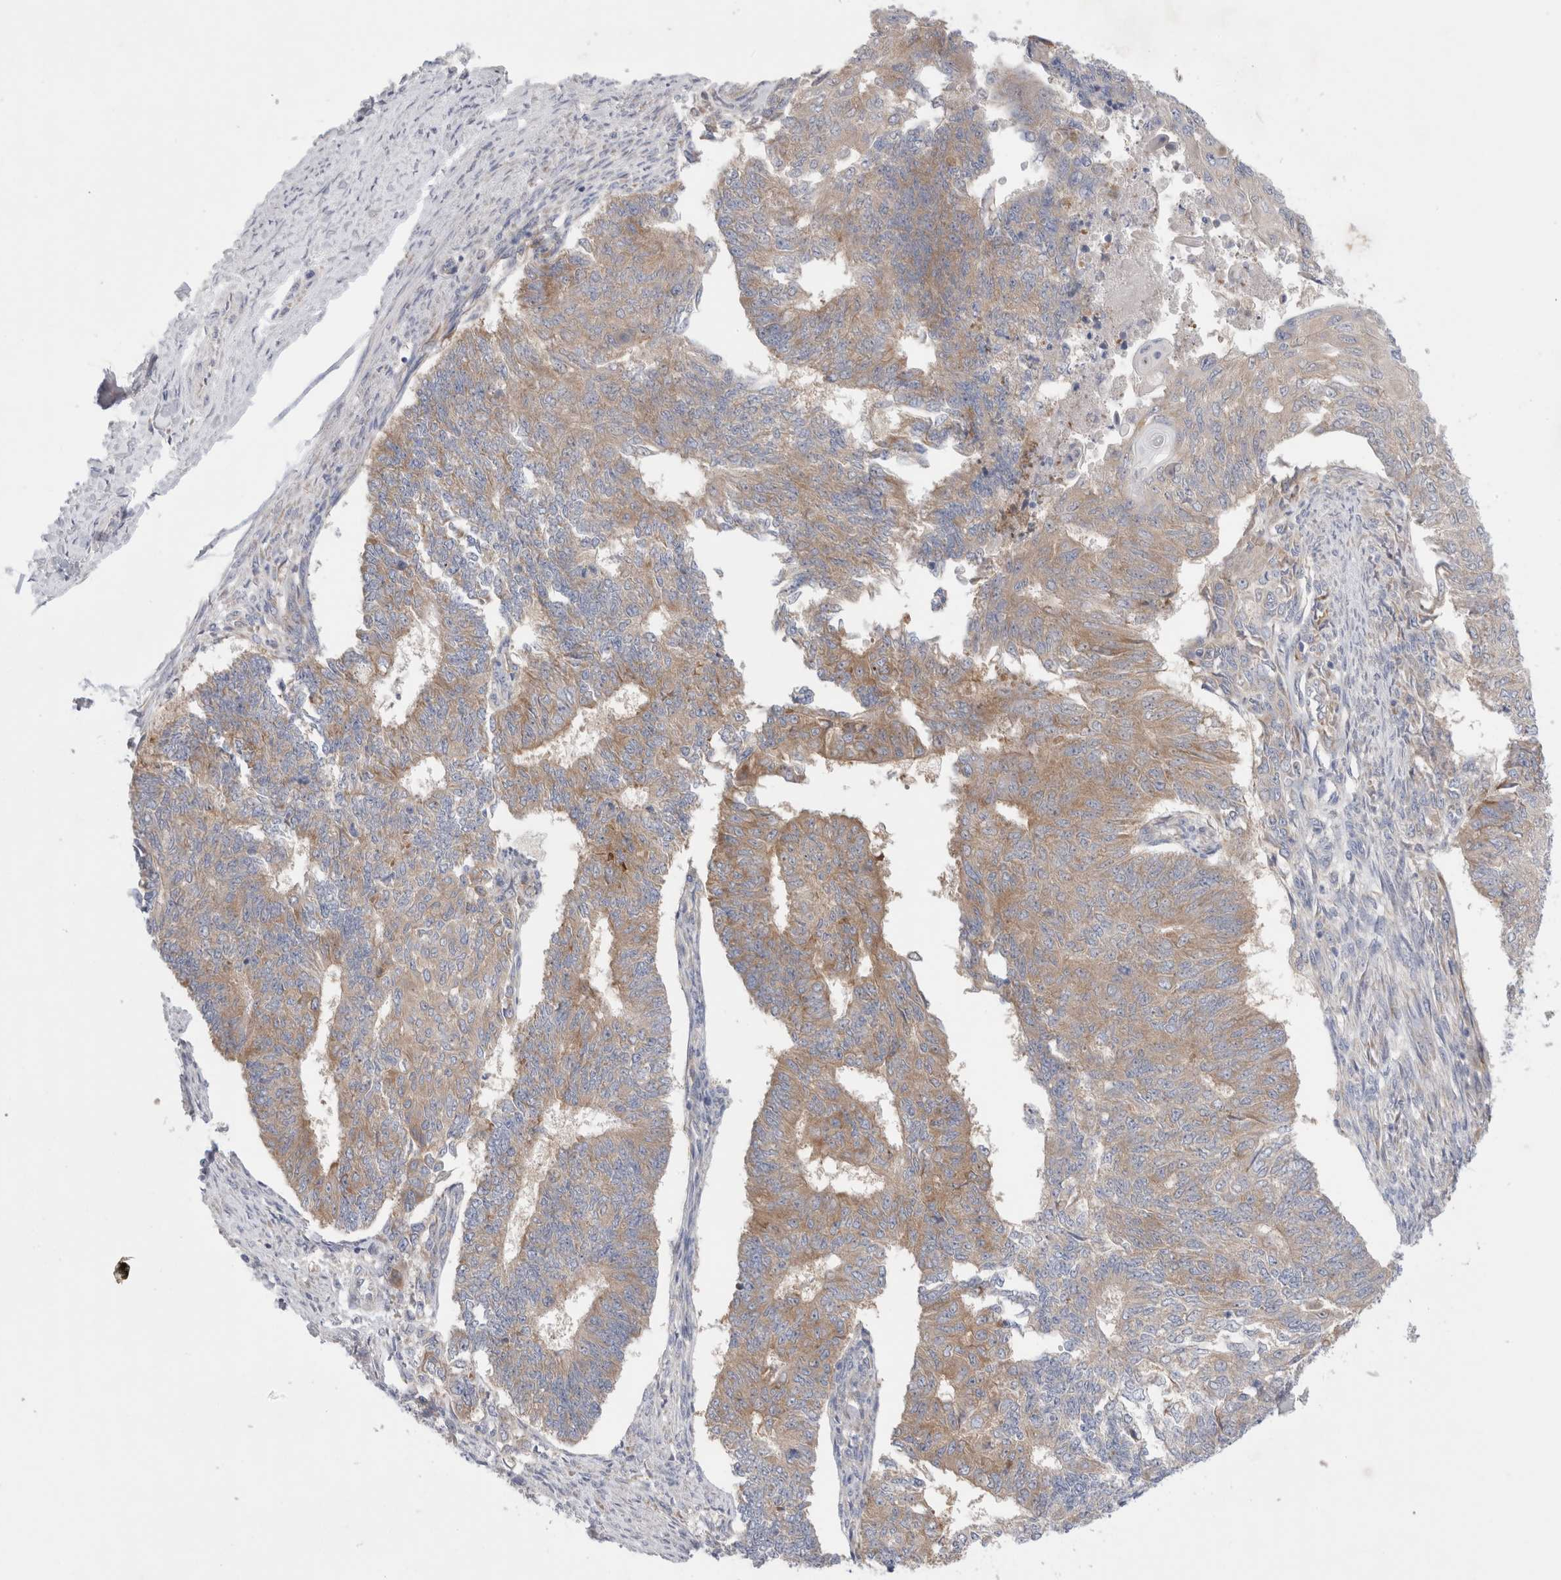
{"staining": {"intensity": "moderate", "quantity": "25%-75%", "location": "cytoplasmic/membranous"}, "tissue": "endometrial cancer", "cell_type": "Tumor cells", "image_type": "cancer", "snomed": [{"axis": "morphology", "description": "Adenocarcinoma, NOS"}, {"axis": "topography", "description": "Endometrium"}], "caption": "Adenocarcinoma (endometrial) stained with immunohistochemistry (IHC) demonstrates moderate cytoplasmic/membranous expression in approximately 25%-75% of tumor cells. (DAB (3,3'-diaminobenzidine) = brown stain, brightfield microscopy at high magnification).", "gene": "RBM12B", "patient": {"sex": "female", "age": 32}}